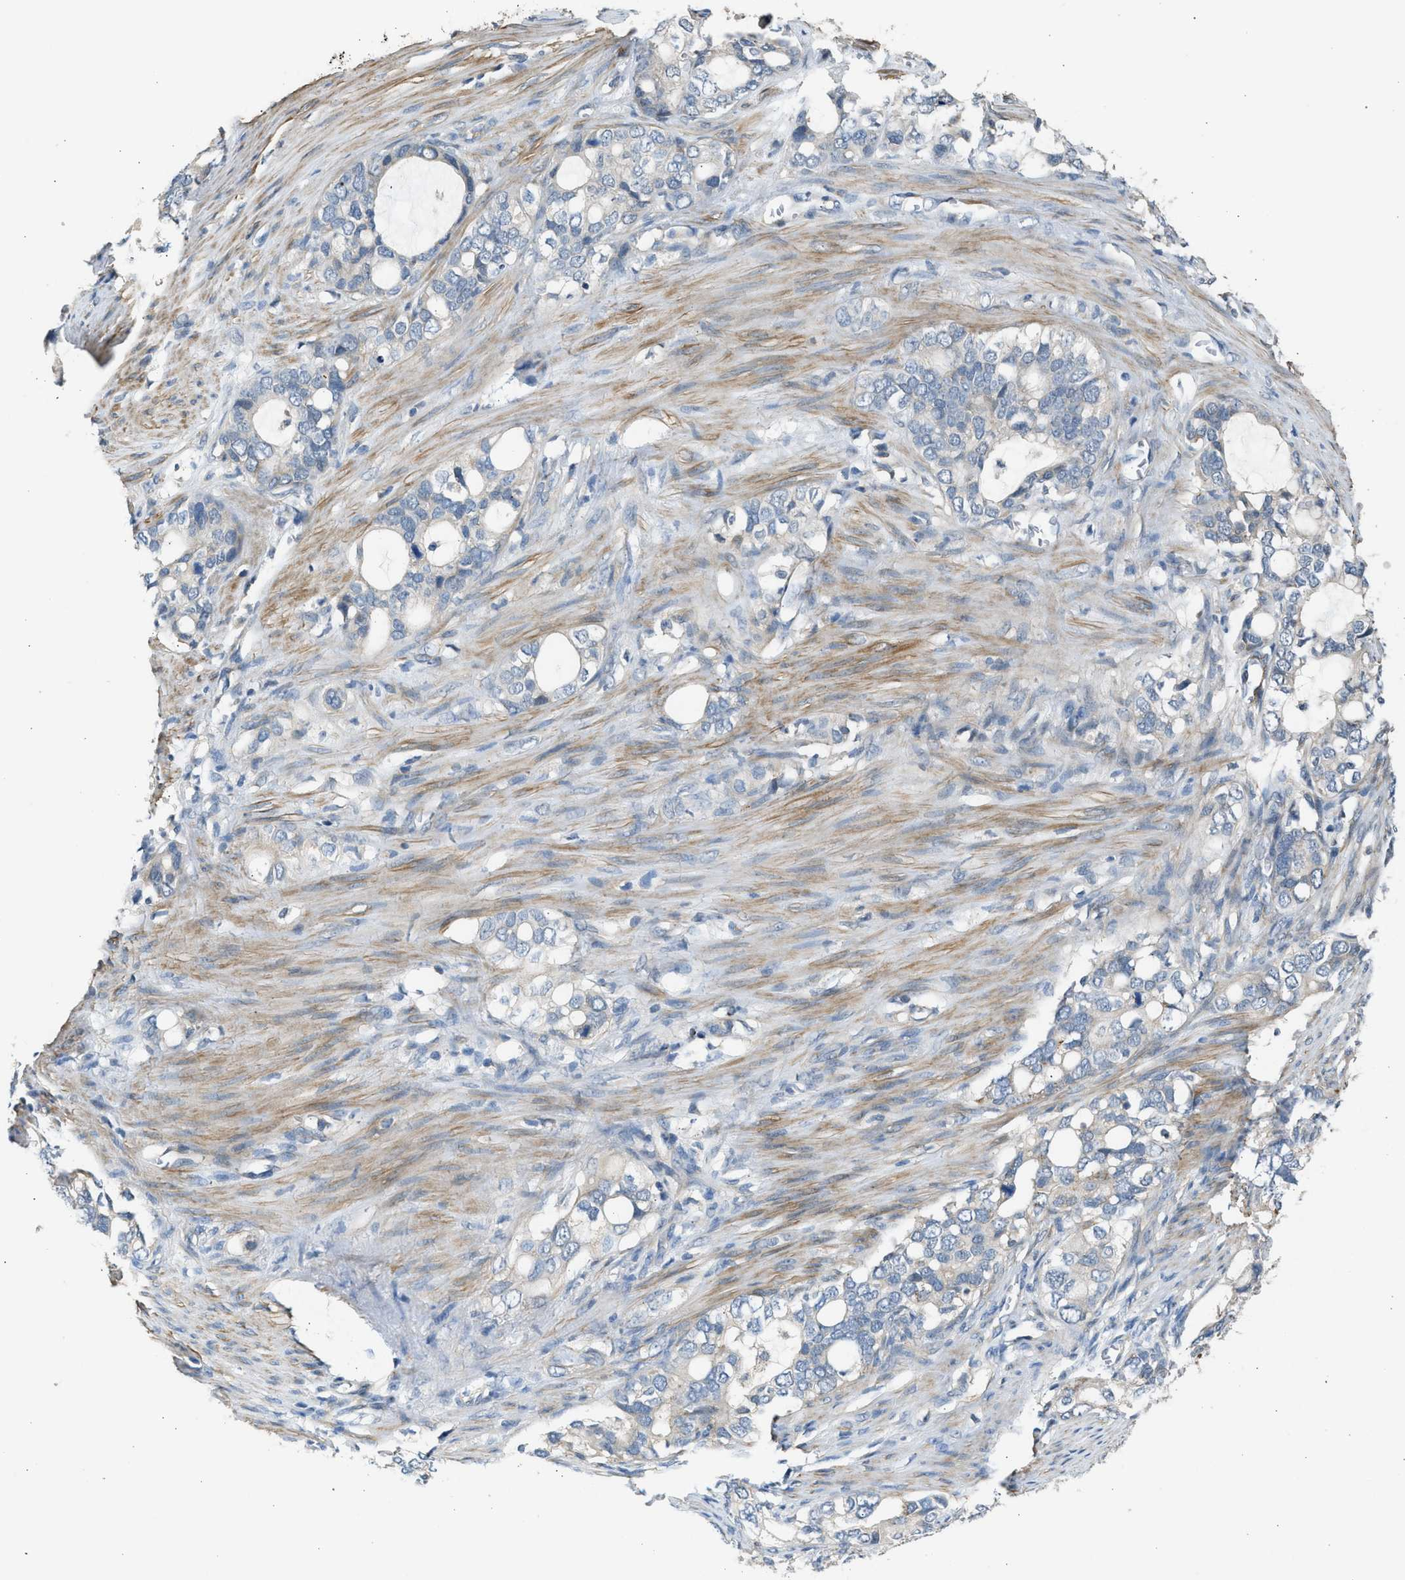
{"staining": {"intensity": "moderate", "quantity": "<25%", "location": "cytoplasmic/membranous"}, "tissue": "stomach cancer", "cell_type": "Tumor cells", "image_type": "cancer", "snomed": [{"axis": "morphology", "description": "Adenocarcinoma, NOS"}, {"axis": "topography", "description": "Stomach"}], "caption": "Moderate cytoplasmic/membranous positivity is seen in approximately <25% of tumor cells in stomach adenocarcinoma.", "gene": "PCNX3", "patient": {"sex": "female", "age": 75}}